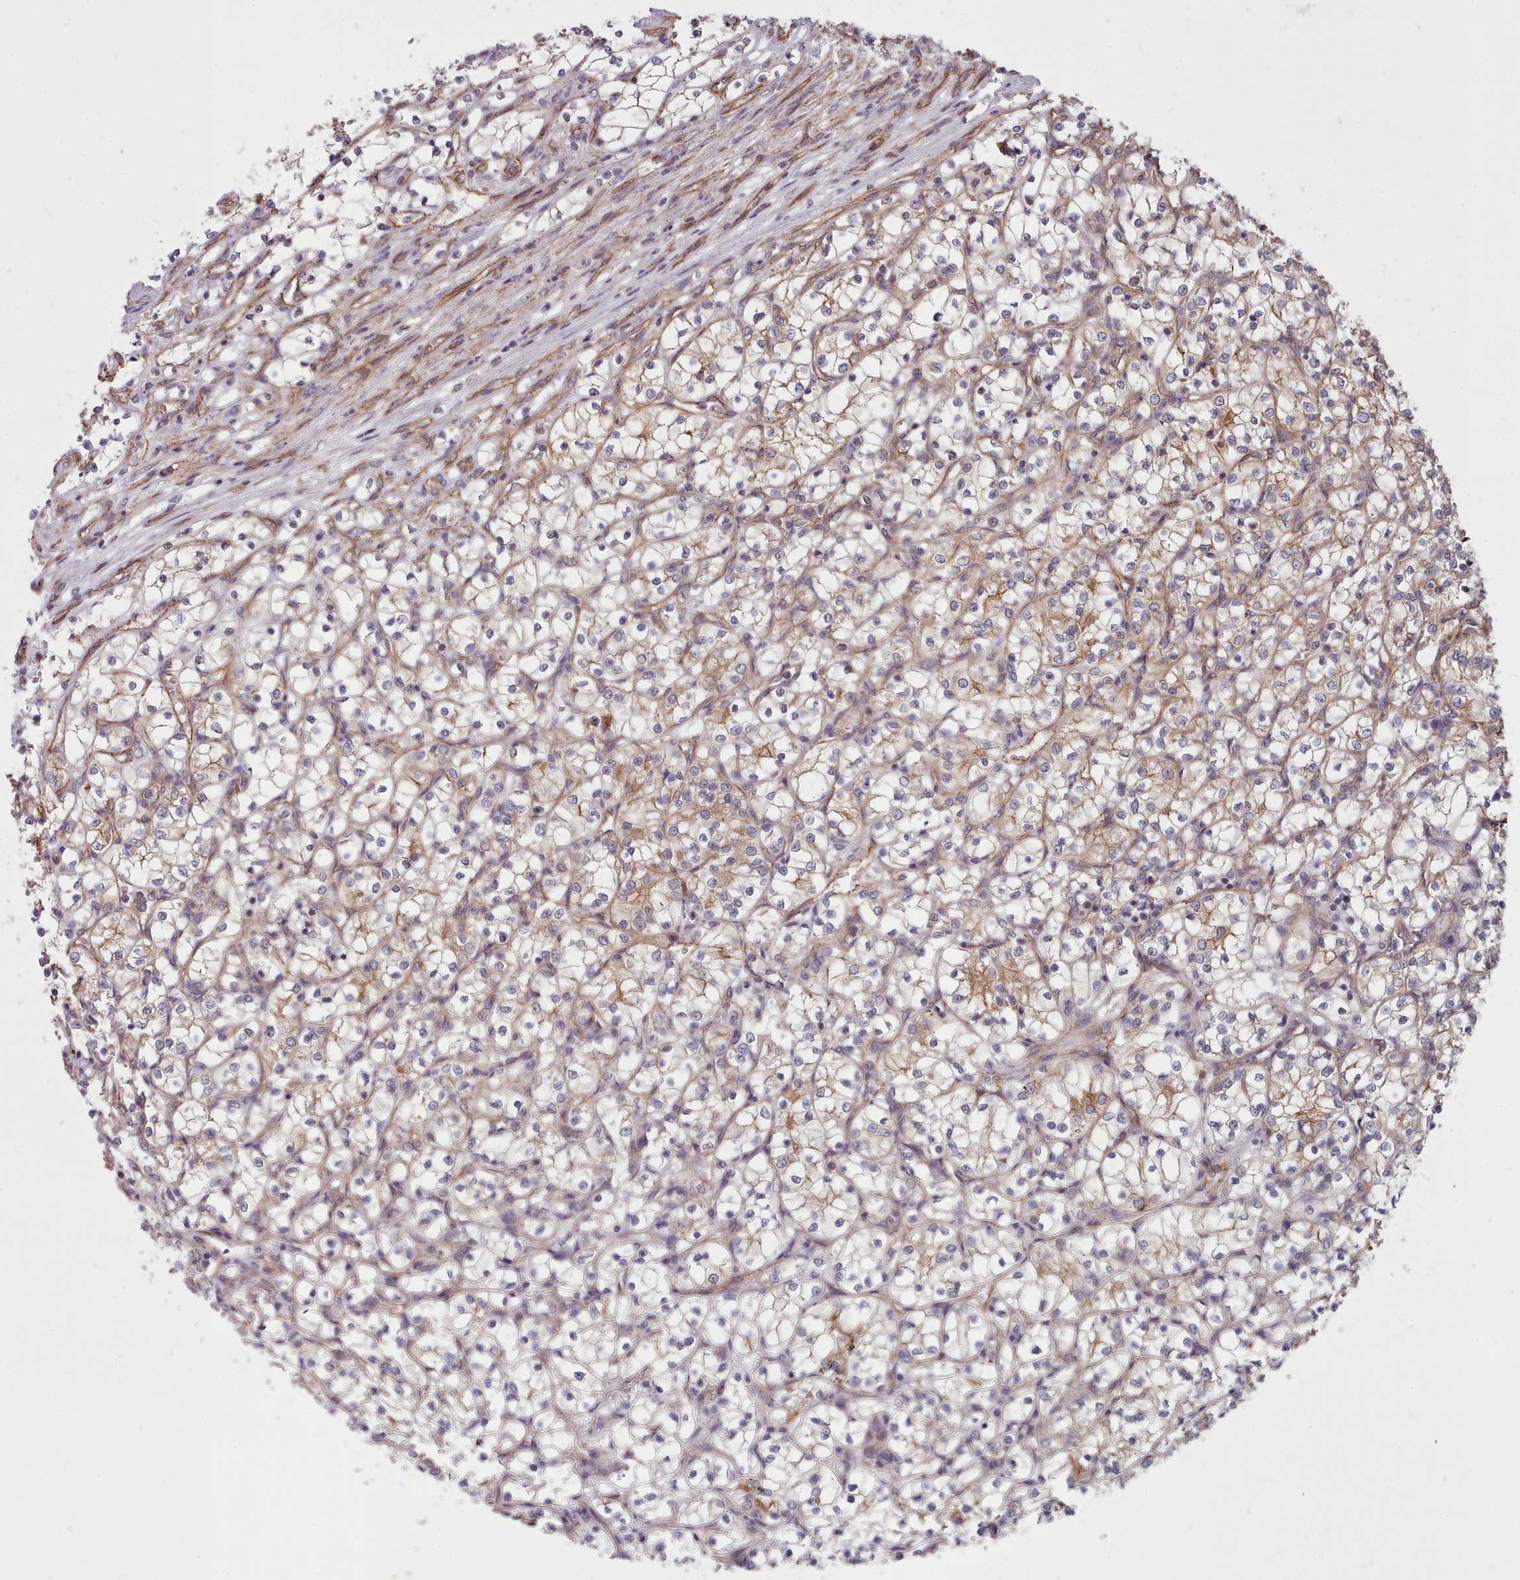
{"staining": {"intensity": "moderate", "quantity": "25%-75%", "location": "cytoplasmic/membranous"}, "tissue": "renal cancer", "cell_type": "Tumor cells", "image_type": "cancer", "snomed": [{"axis": "morphology", "description": "Adenocarcinoma, NOS"}, {"axis": "topography", "description": "Kidney"}], "caption": "Immunohistochemistry photomicrograph of renal cancer (adenocarcinoma) stained for a protein (brown), which shows medium levels of moderate cytoplasmic/membranous staining in about 25%-75% of tumor cells.", "gene": "MRPL46", "patient": {"sex": "female", "age": 69}}